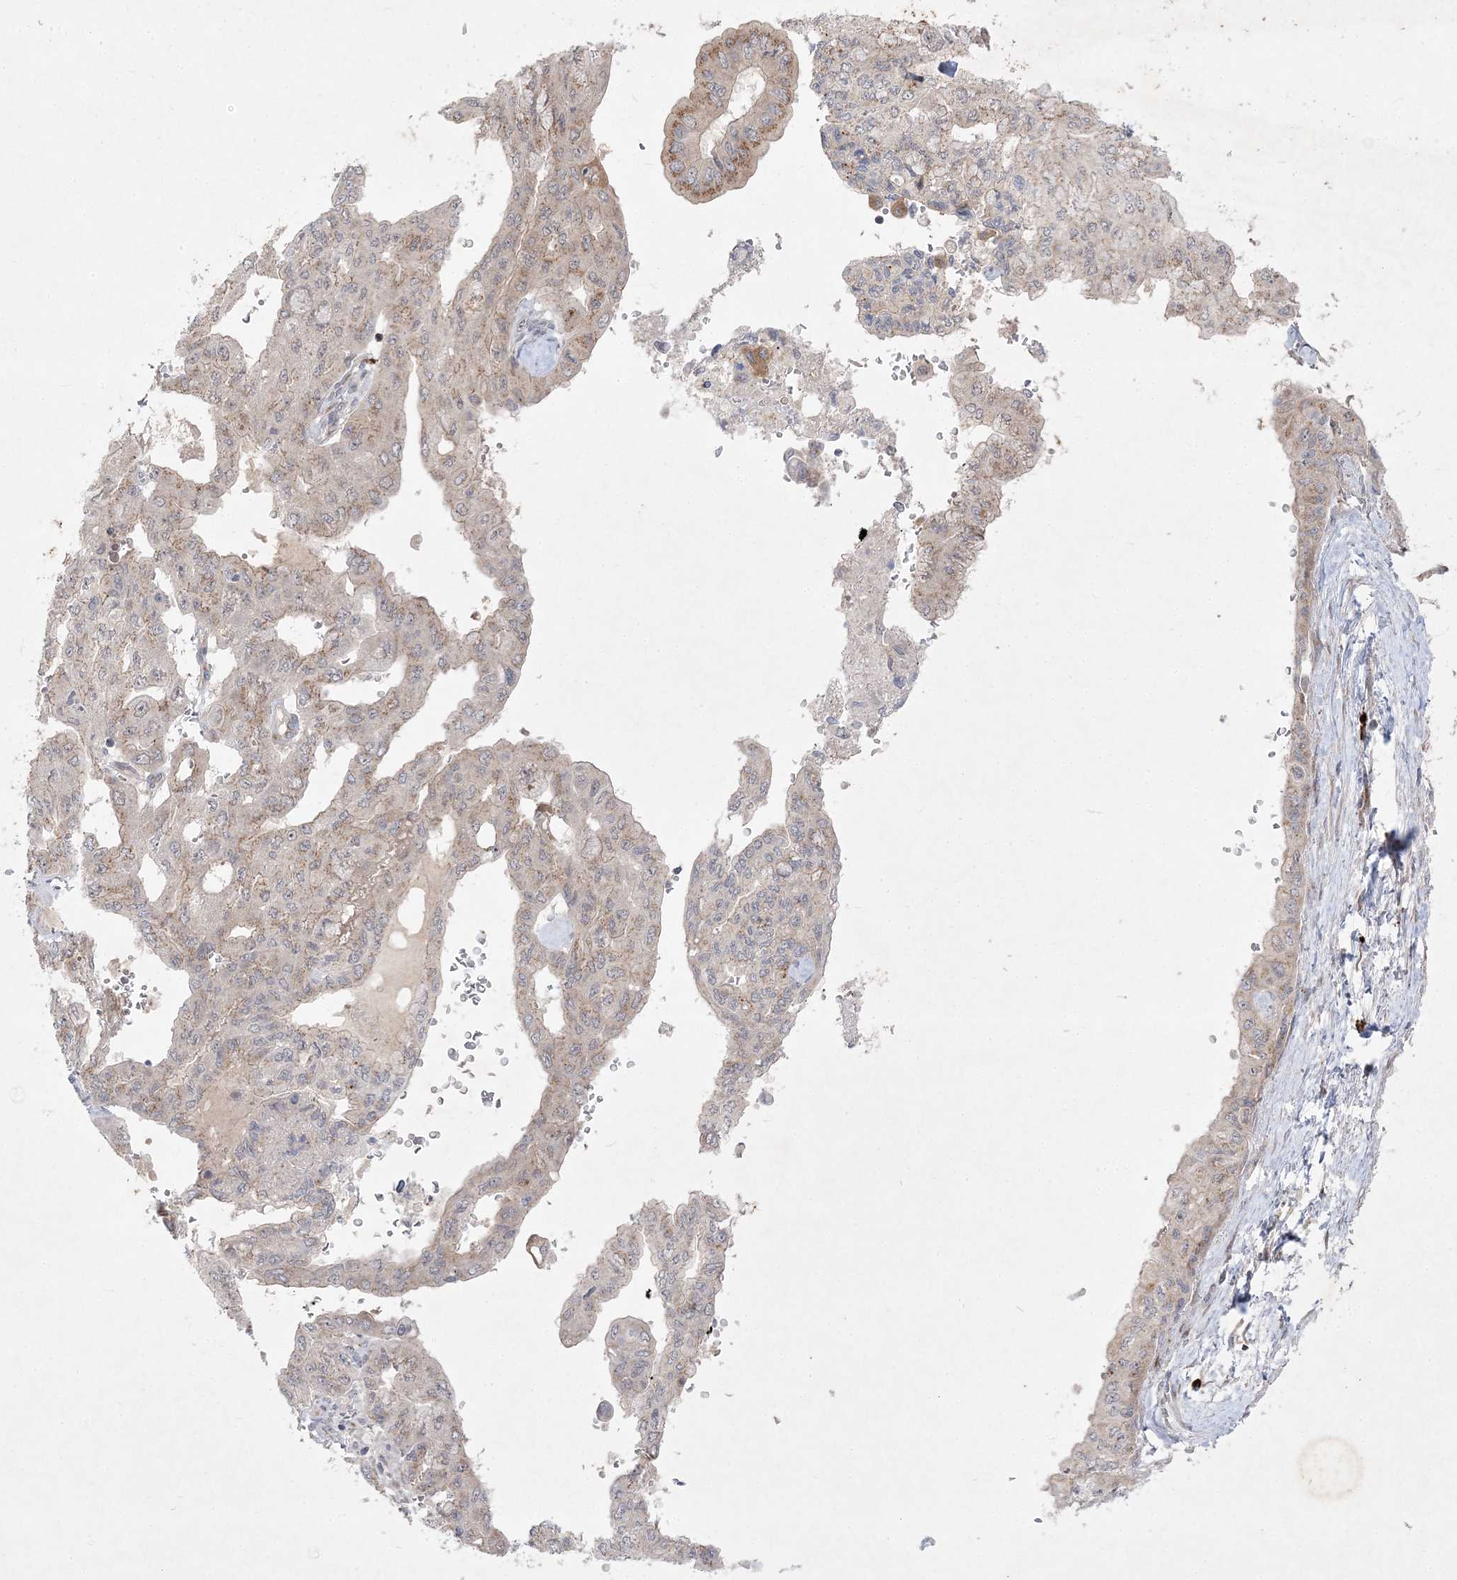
{"staining": {"intensity": "weak", "quantity": "25%-75%", "location": "cytoplasmic/membranous"}, "tissue": "pancreatic cancer", "cell_type": "Tumor cells", "image_type": "cancer", "snomed": [{"axis": "morphology", "description": "Adenocarcinoma, NOS"}, {"axis": "topography", "description": "Pancreas"}], "caption": "Protein staining of pancreatic adenocarcinoma tissue exhibits weak cytoplasmic/membranous expression in about 25%-75% of tumor cells. (IHC, brightfield microscopy, high magnification).", "gene": "CLNK", "patient": {"sex": "male", "age": 51}}